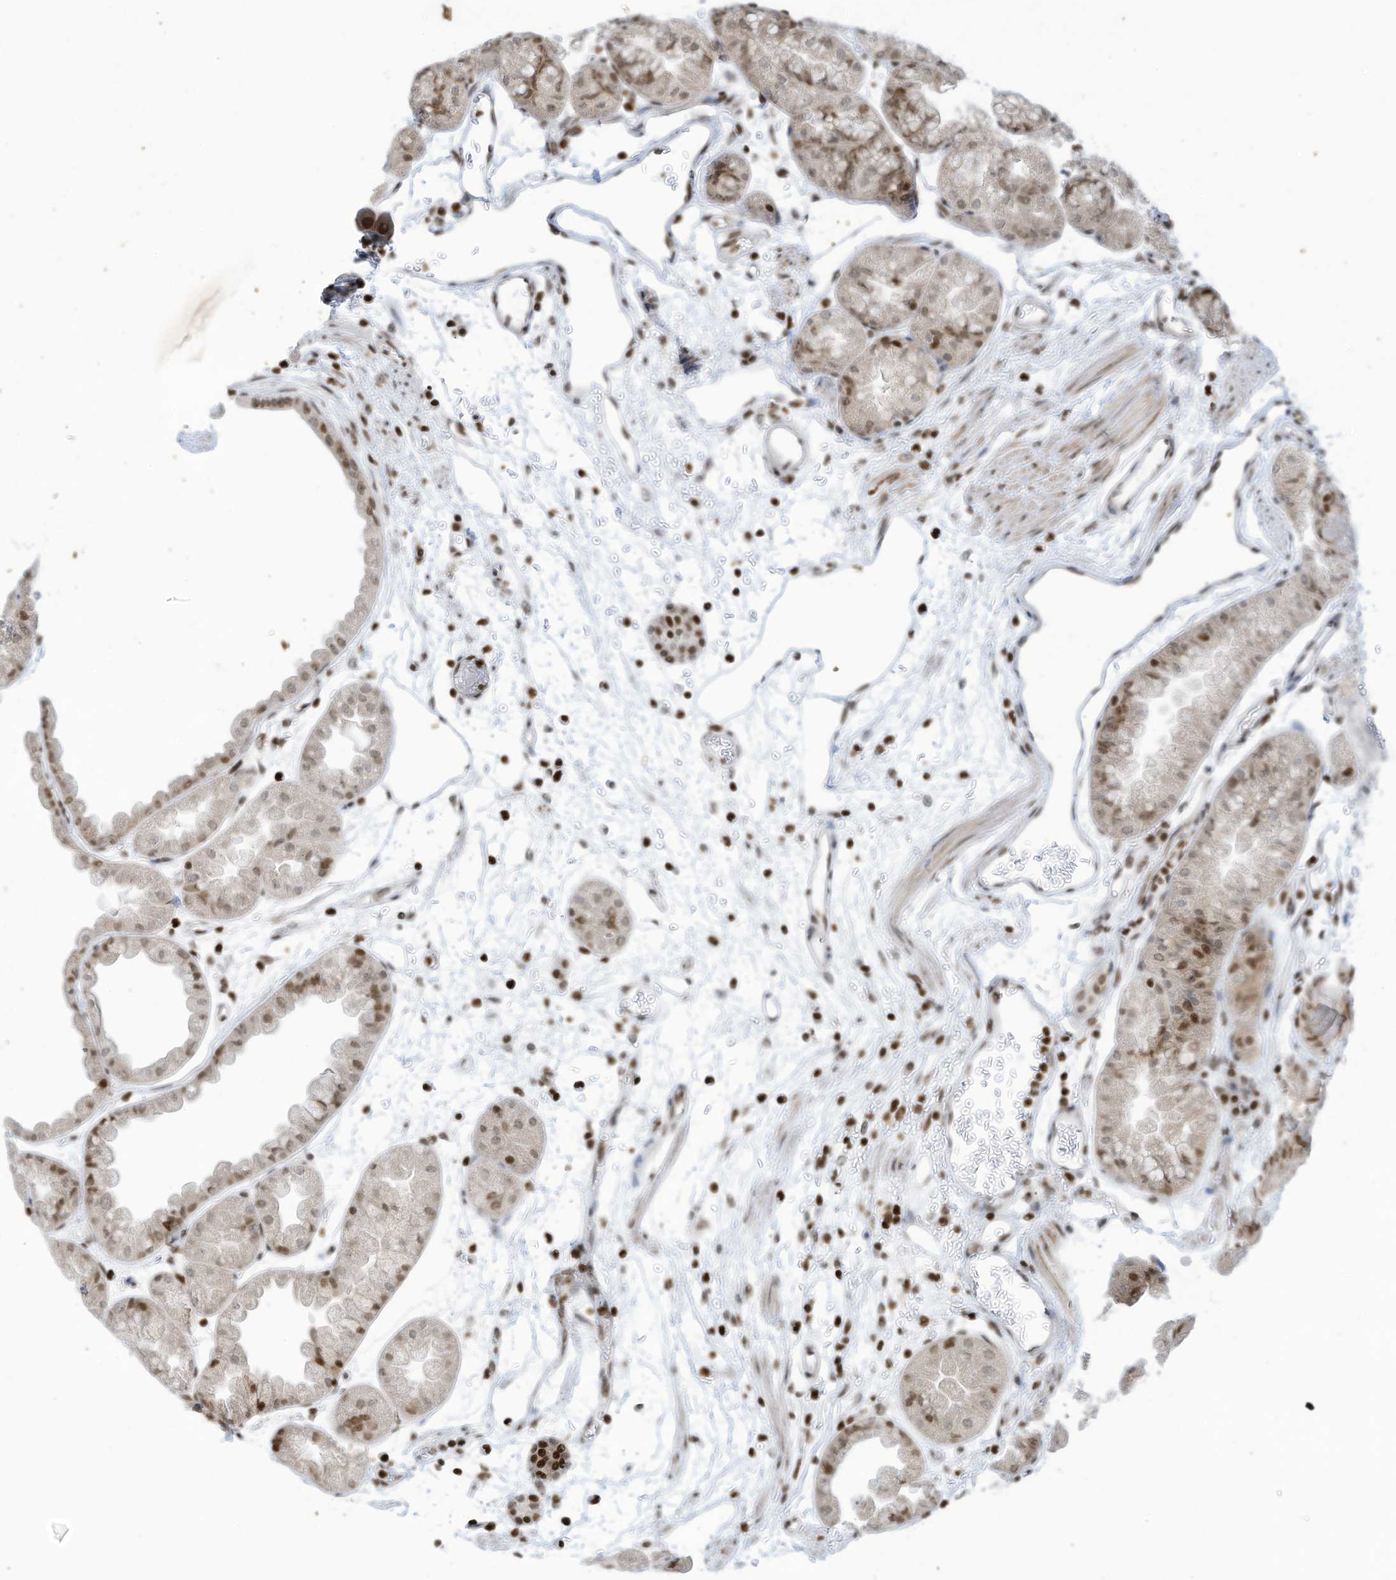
{"staining": {"intensity": "strong", "quantity": ">75%", "location": "nuclear"}, "tissue": "stomach", "cell_type": "Glandular cells", "image_type": "normal", "snomed": [{"axis": "morphology", "description": "Normal tissue, NOS"}, {"axis": "topography", "description": "Stomach, upper"}], "caption": "Glandular cells demonstrate strong nuclear positivity in approximately >75% of cells in normal stomach. The staining is performed using DAB brown chromogen to label protein expression. The nuclei are counter-stained blue using hematoxylin.", "gene": "ADI1", "patient": {"sex": "male", "age": 47}}